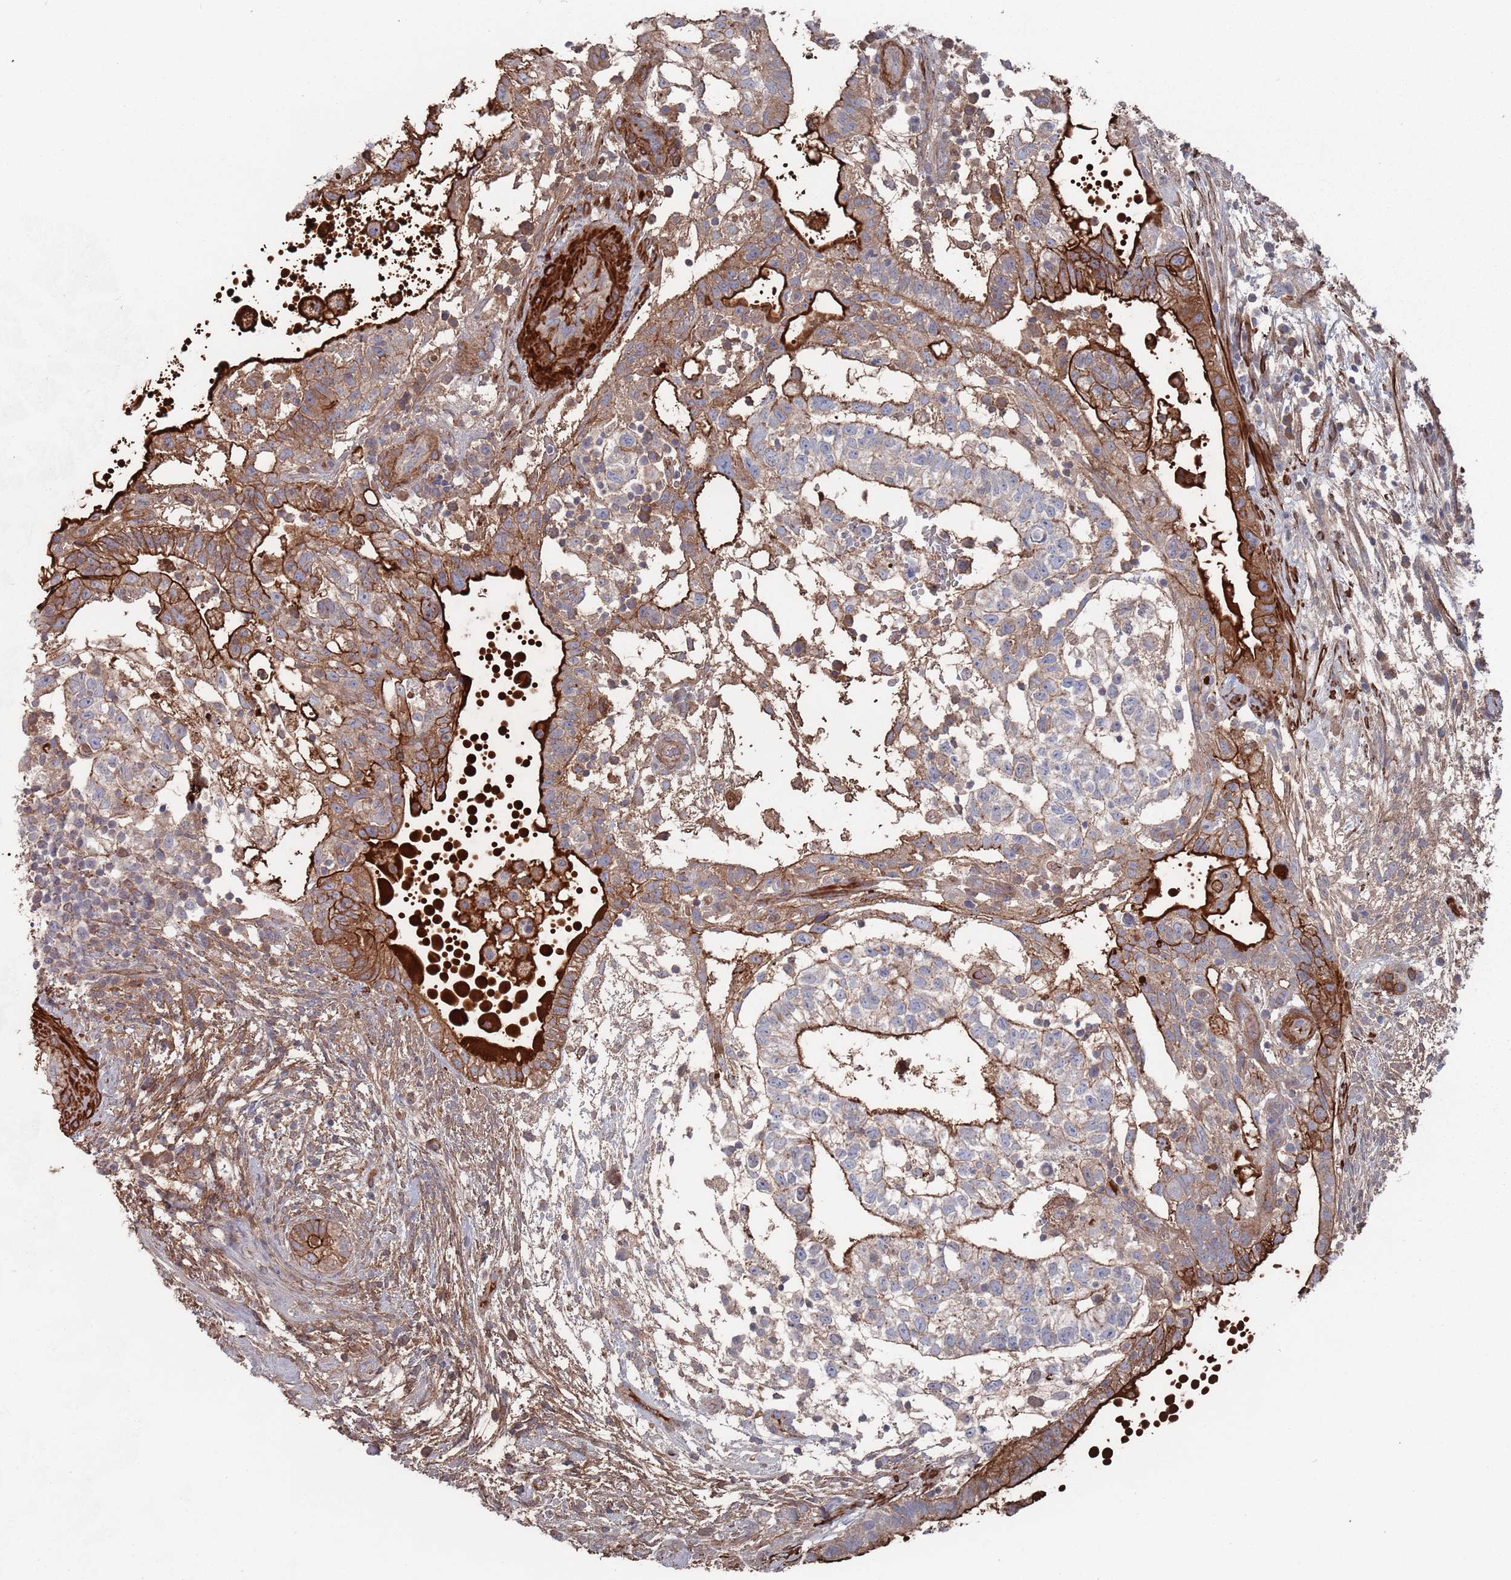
{"staining": {"intensity": "strong", "quantity": "25%-75%", "location": "cytoplasmic/membranous"}, "tissue": "testis cancer", "cell_type": "Tumor cells", "image_type": "cancer", "snomed": [{"axis": "morphology", "description": "Normal tissue, NOS"}, {"axis": "morphology", "description": "Carcinoma, Embryonal, NOS"}, {"axis": "topography", "description": "Testis"}], "caption": "Testis embryonal carcinoma stained with DAB (3,3'-diaminobenzidine) immunohistochemistry shows high levels of strong cytoplasmic/membranous staining in approximately 25%-75% of tumor cells.", "gene": "PLEKHA4", "patient": {"sex": "male", "age": 32}}